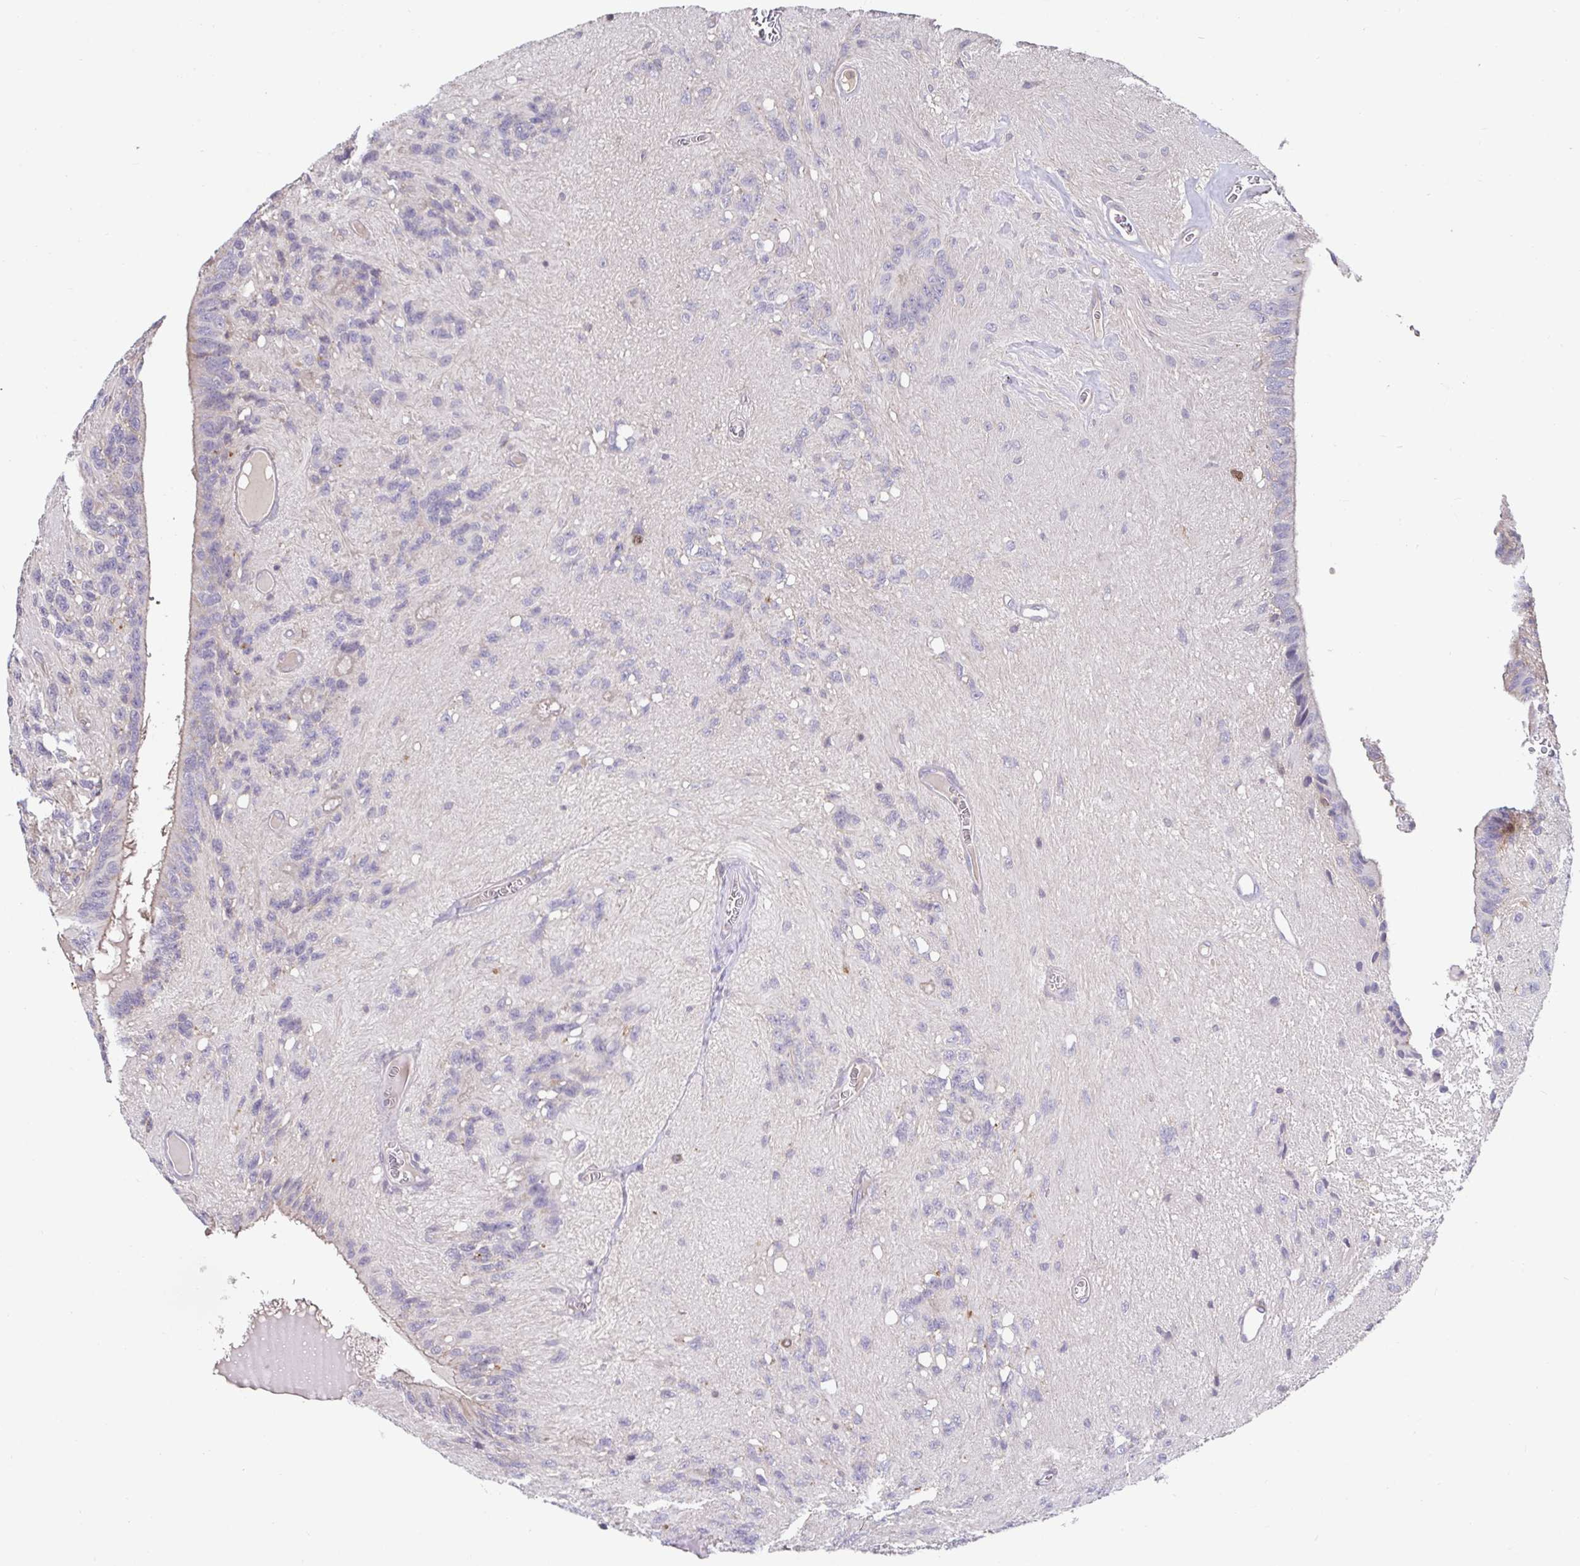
{"staining": {"intensity": "negative", "quantity": "none", "location": "none"}, "tissue": "glioma", "cell_type": "Tumor cells", "image_type": "cancer", "snomed": [{"axis": "morphology", "description": "Glioma, malignant, Low grade"}, {"axis": "topography", "description": "Brain"}], "caption": "Glioma was stained to show a protein in brown. There is no significant staining in tumor cells.", "gene": "ANLN", "patient": {"sex": "male", "age": 31}}